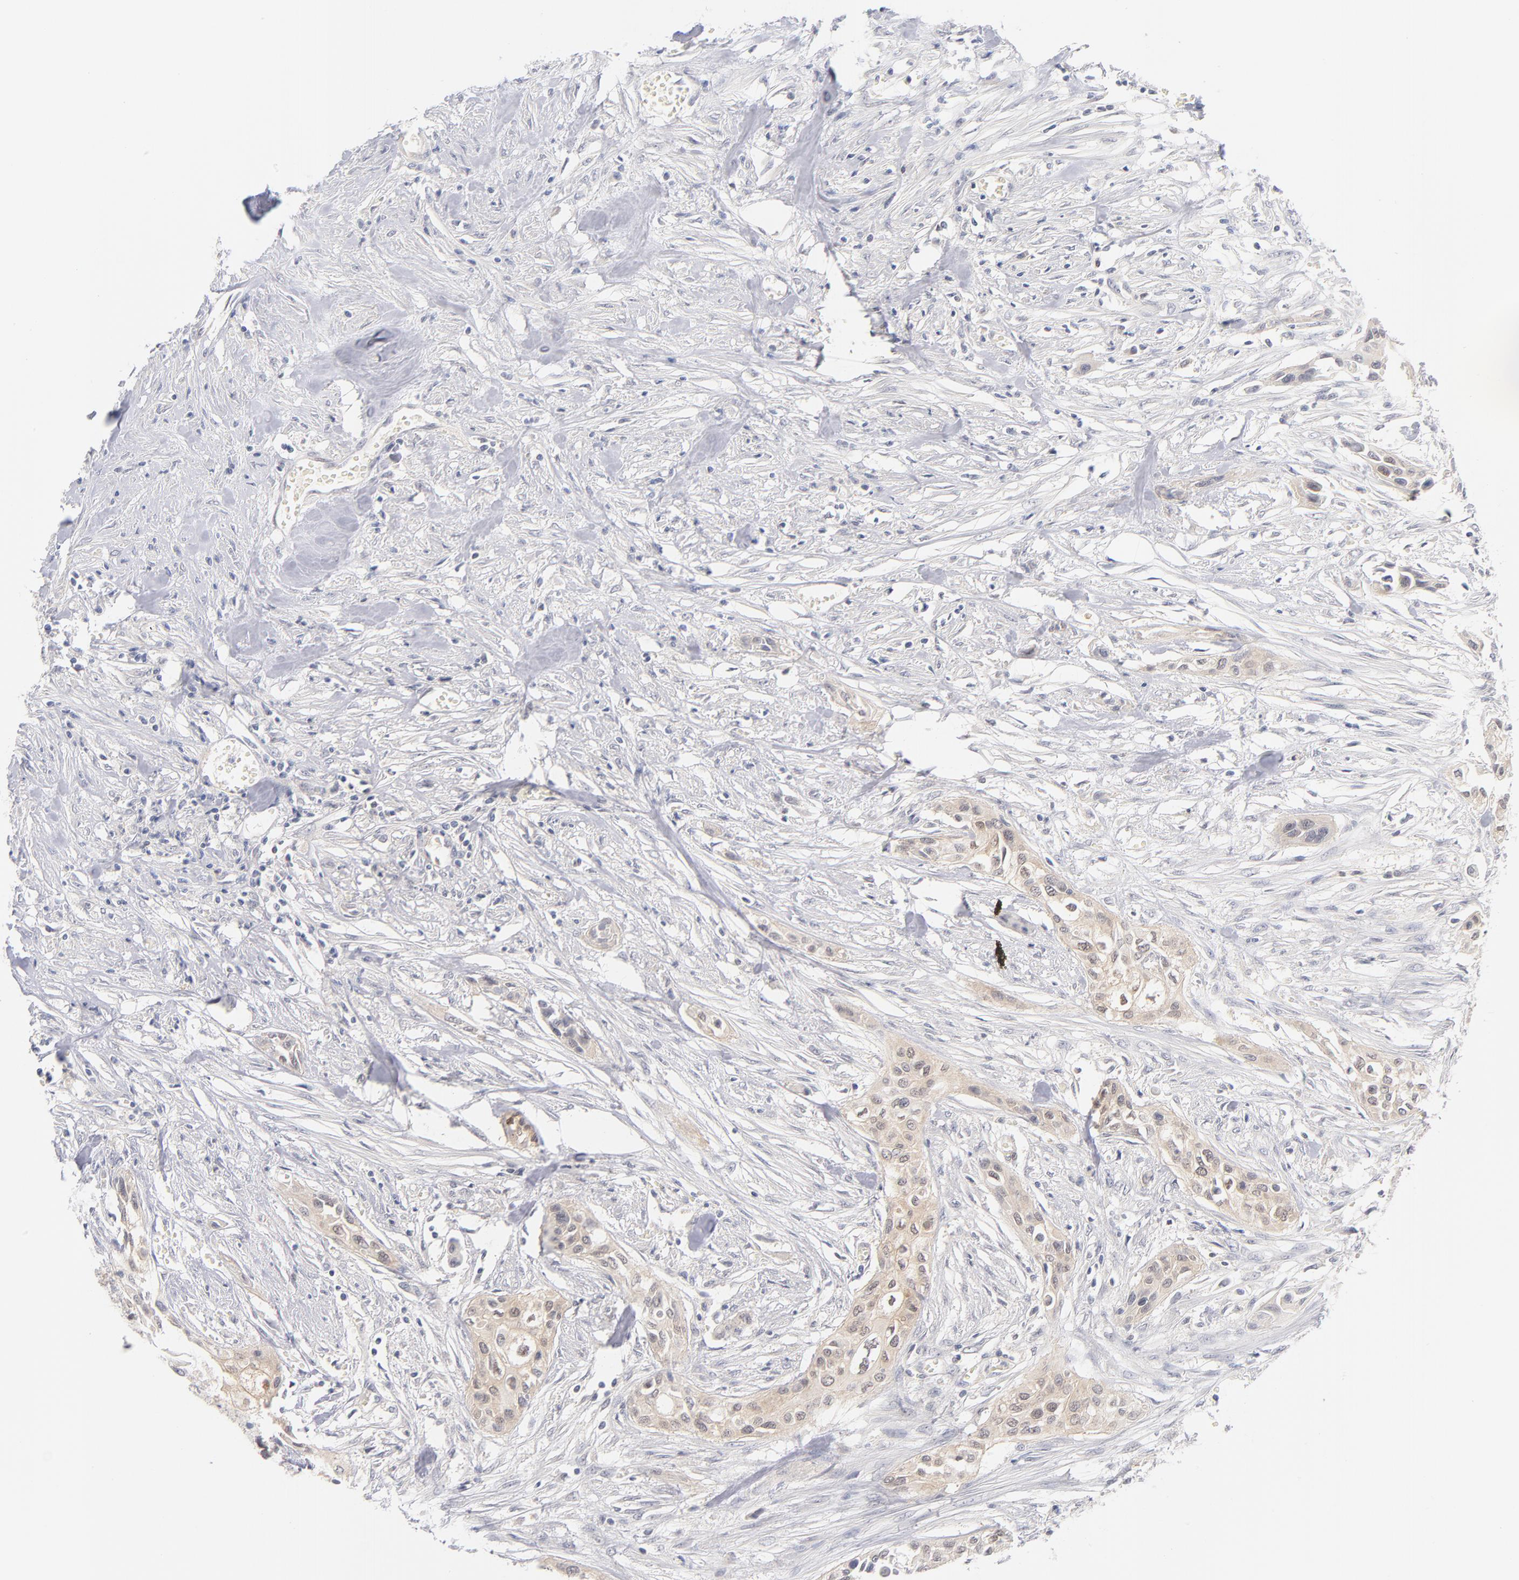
{"staining": {"intensity": "weak", "quantity": ">75%", "location": "cytoplasmic/membranous,nuclear"}, "tissue": "urothelial cancer", "cell_type": "Tumor cells", "image_type": "cancer", "snomed": [{"axis": "morphology", "description": "Urothelial carcinoma, High grade"}, {"axis": "topography", "description": "Urinary bladder"}], "caption": "High-grade urothelial carcinoma stained with immunohistochemistry shows weak cytoplasmic/membranous and nuclear positivity in about >75% of tumor cells.", "gene": "CASP6", "patient": {"sex": "male", "age": 74}}